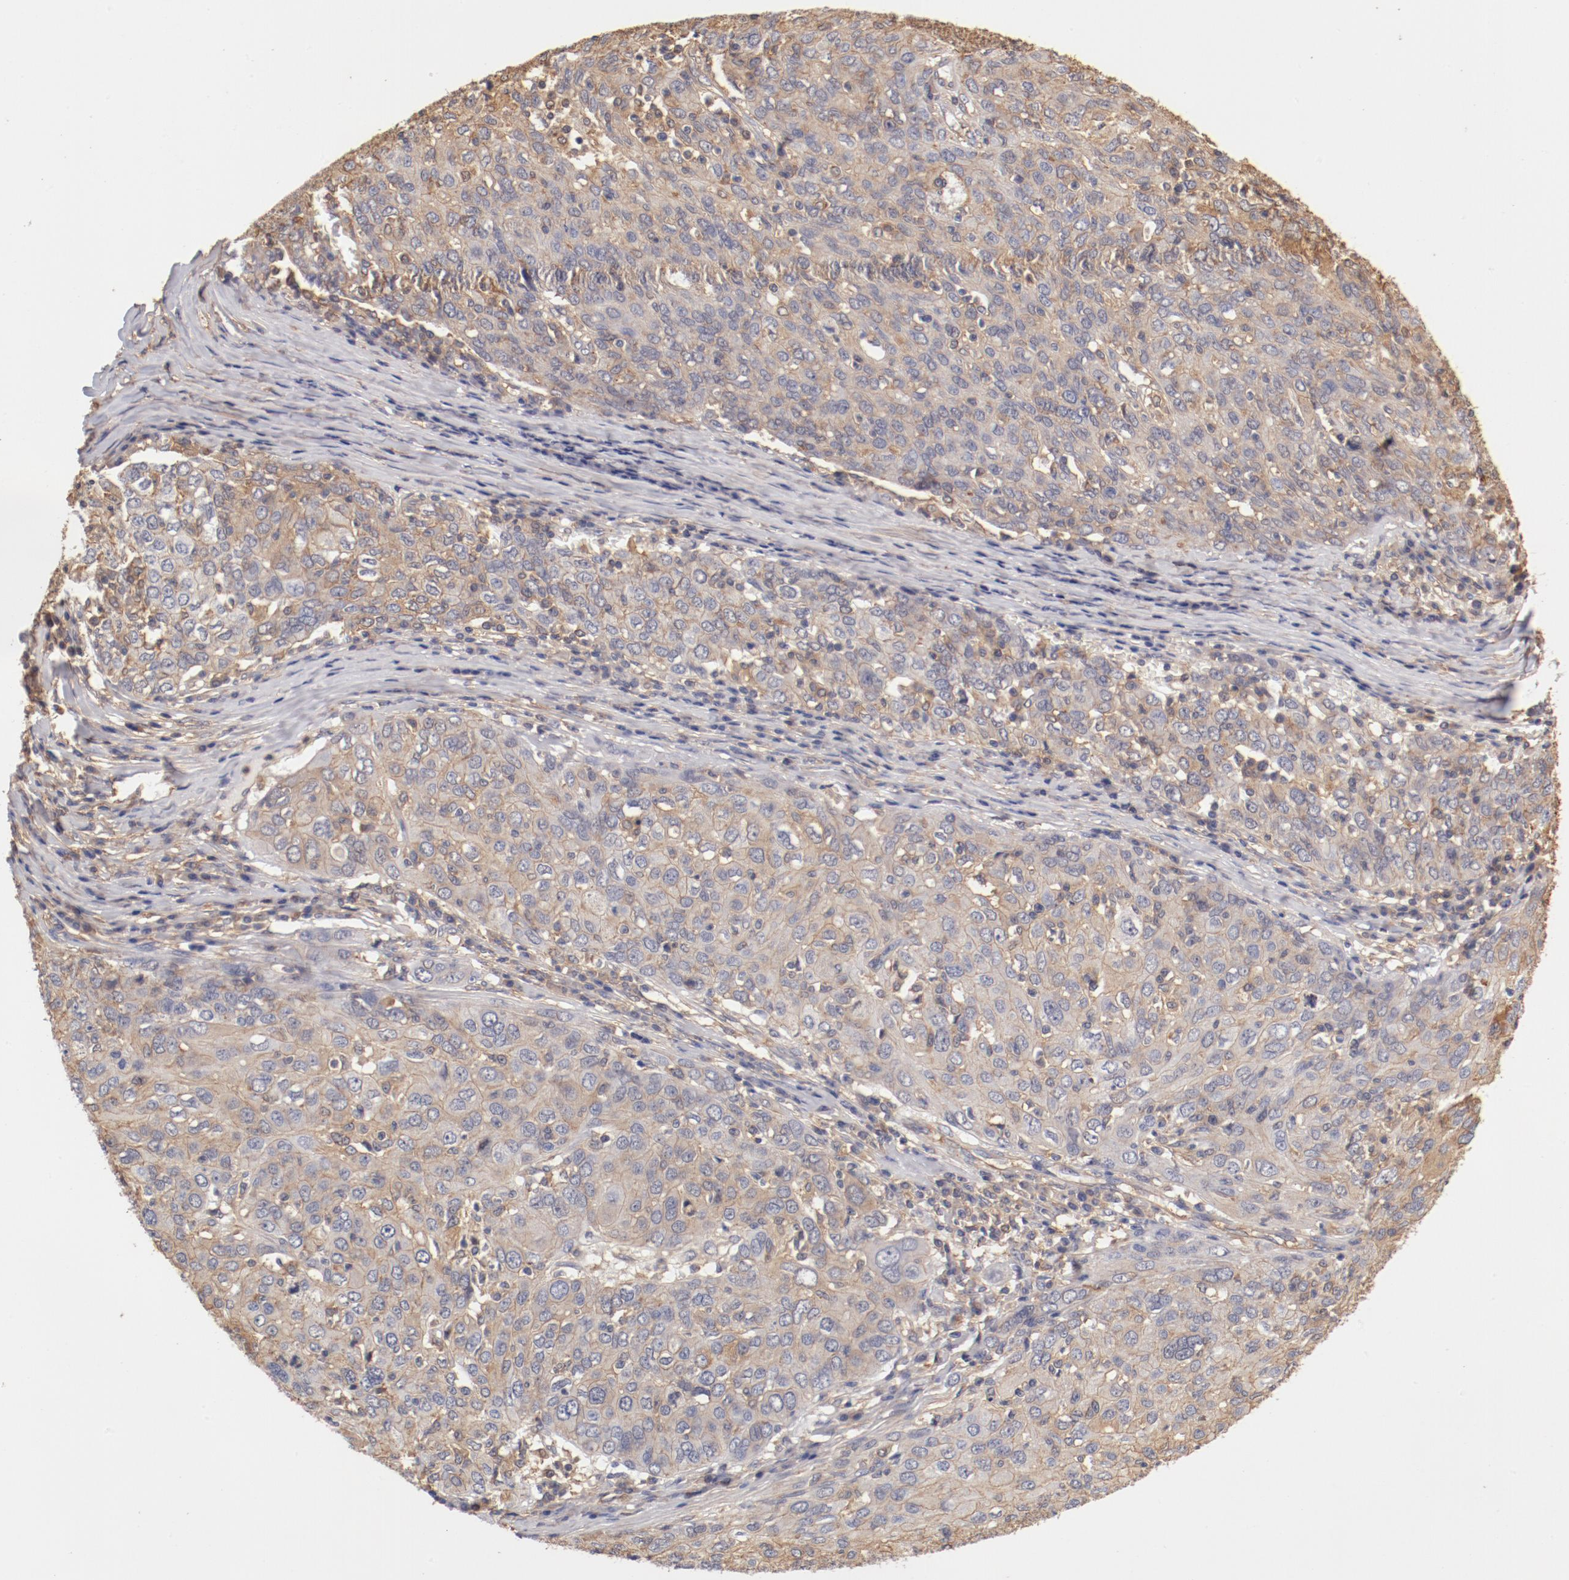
{"staining": {"intensity": "weak", "quantity": "25%-75%", "location": "cytoplasmic/membranous"}, "tissue": "ovarian cancer", "cell_type": "Tumor cells", "image_type": "cancer", "snomed": [{"axis": "morphology", "description": "Carcinoma, endometroid"}, {"axis": "topography", "description": "Ovary"}], "caption": "Weak cytoplasmic/membranous protein staining is seen in approximately 25%-75% of tumor cells in ovarian cancer (endometroid carcinoma). (DAB = brown stain, brightfield microscopy at high magnification).", "gene": "FCMR", "patient": {"sex": "female", "age": 50}}